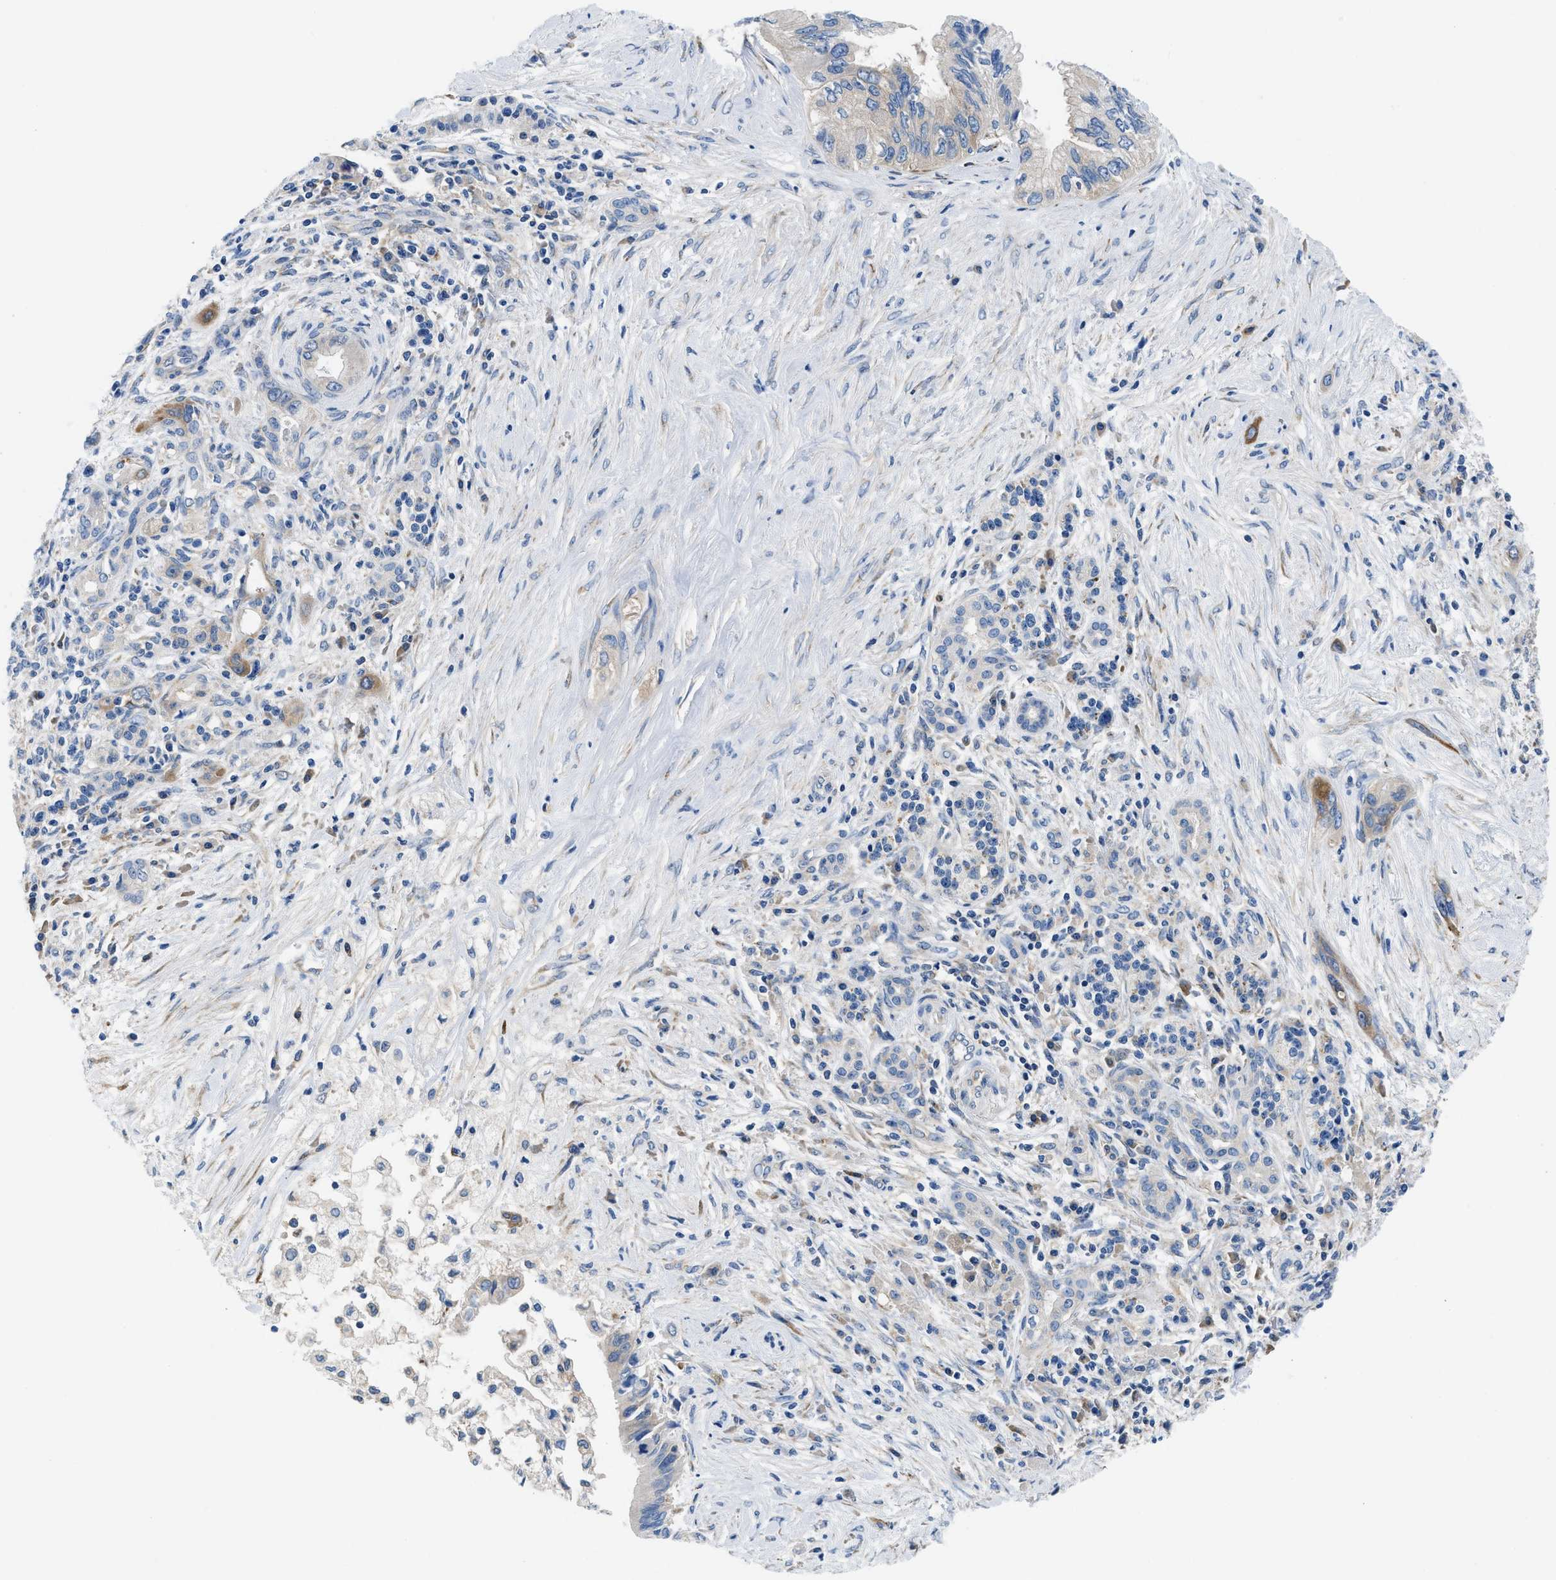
{"staining": {"intensity": "weak", "quantity": "<25%", "location": "cytoplasmic/membranous"}, "tissue": "pancreatic cancer", "cell_type": "Tumor cells", "image_type": "cancer", "snomed": [{"axis": "morphology", "description": "Adenocarcinoma, NOS"}, {"axis": "topography", "description": "Pancreas"}], "caption": "DAB (3,3'-diaminobenzidine) immunohistochemical staining of human adenocarcinoma (pancreatic) displays no significant positivity in tumor cells. The staining was performed using DAB (3,3'-diaminobenzidine) to visualize the protein expression in brown, while the nuclei were stained in blue with hematoxylin (Magnification: 20x).", "gene": "BNC2", "patient": {"sex": "female", "age": 73}}